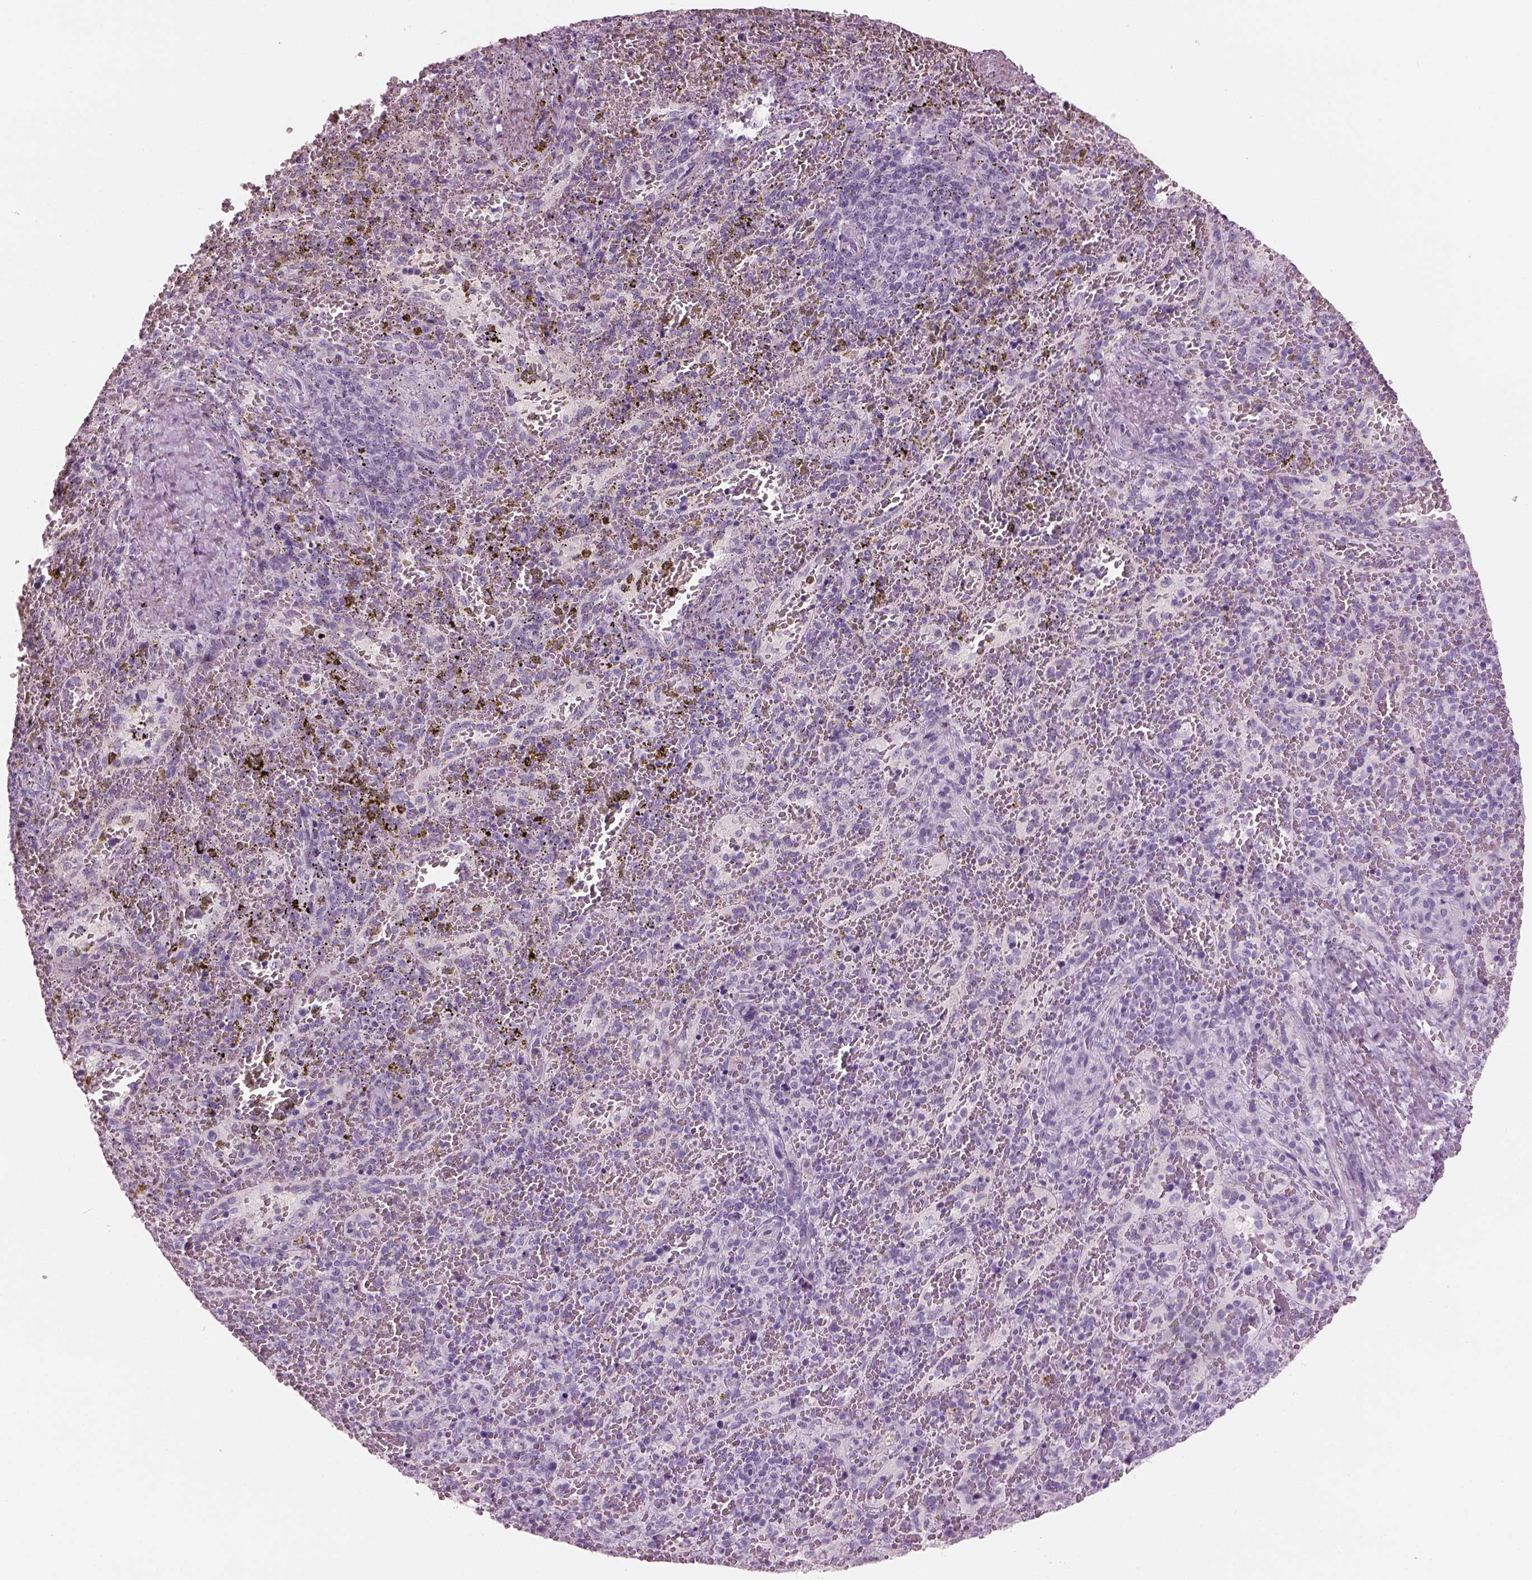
{"staining": {"intensity": "negative", "quantity": "none", "location": "none"}, "tissue": "spleen", "cell_type": "Cells in red pulp", "image_type": "normal", "snomed": [{"axis": "morphology", "description": "Normal tissue, NOS"}, {"axis": "topography", "description": "Spleen"}], "caption": "This is an immunohistochemistry (IHC) histopathology image of unremarkable human spleen. There is no staining in cells in red pulp.", "gene": "HYDIN", "patient": {"sex": "female", "age": 50}}